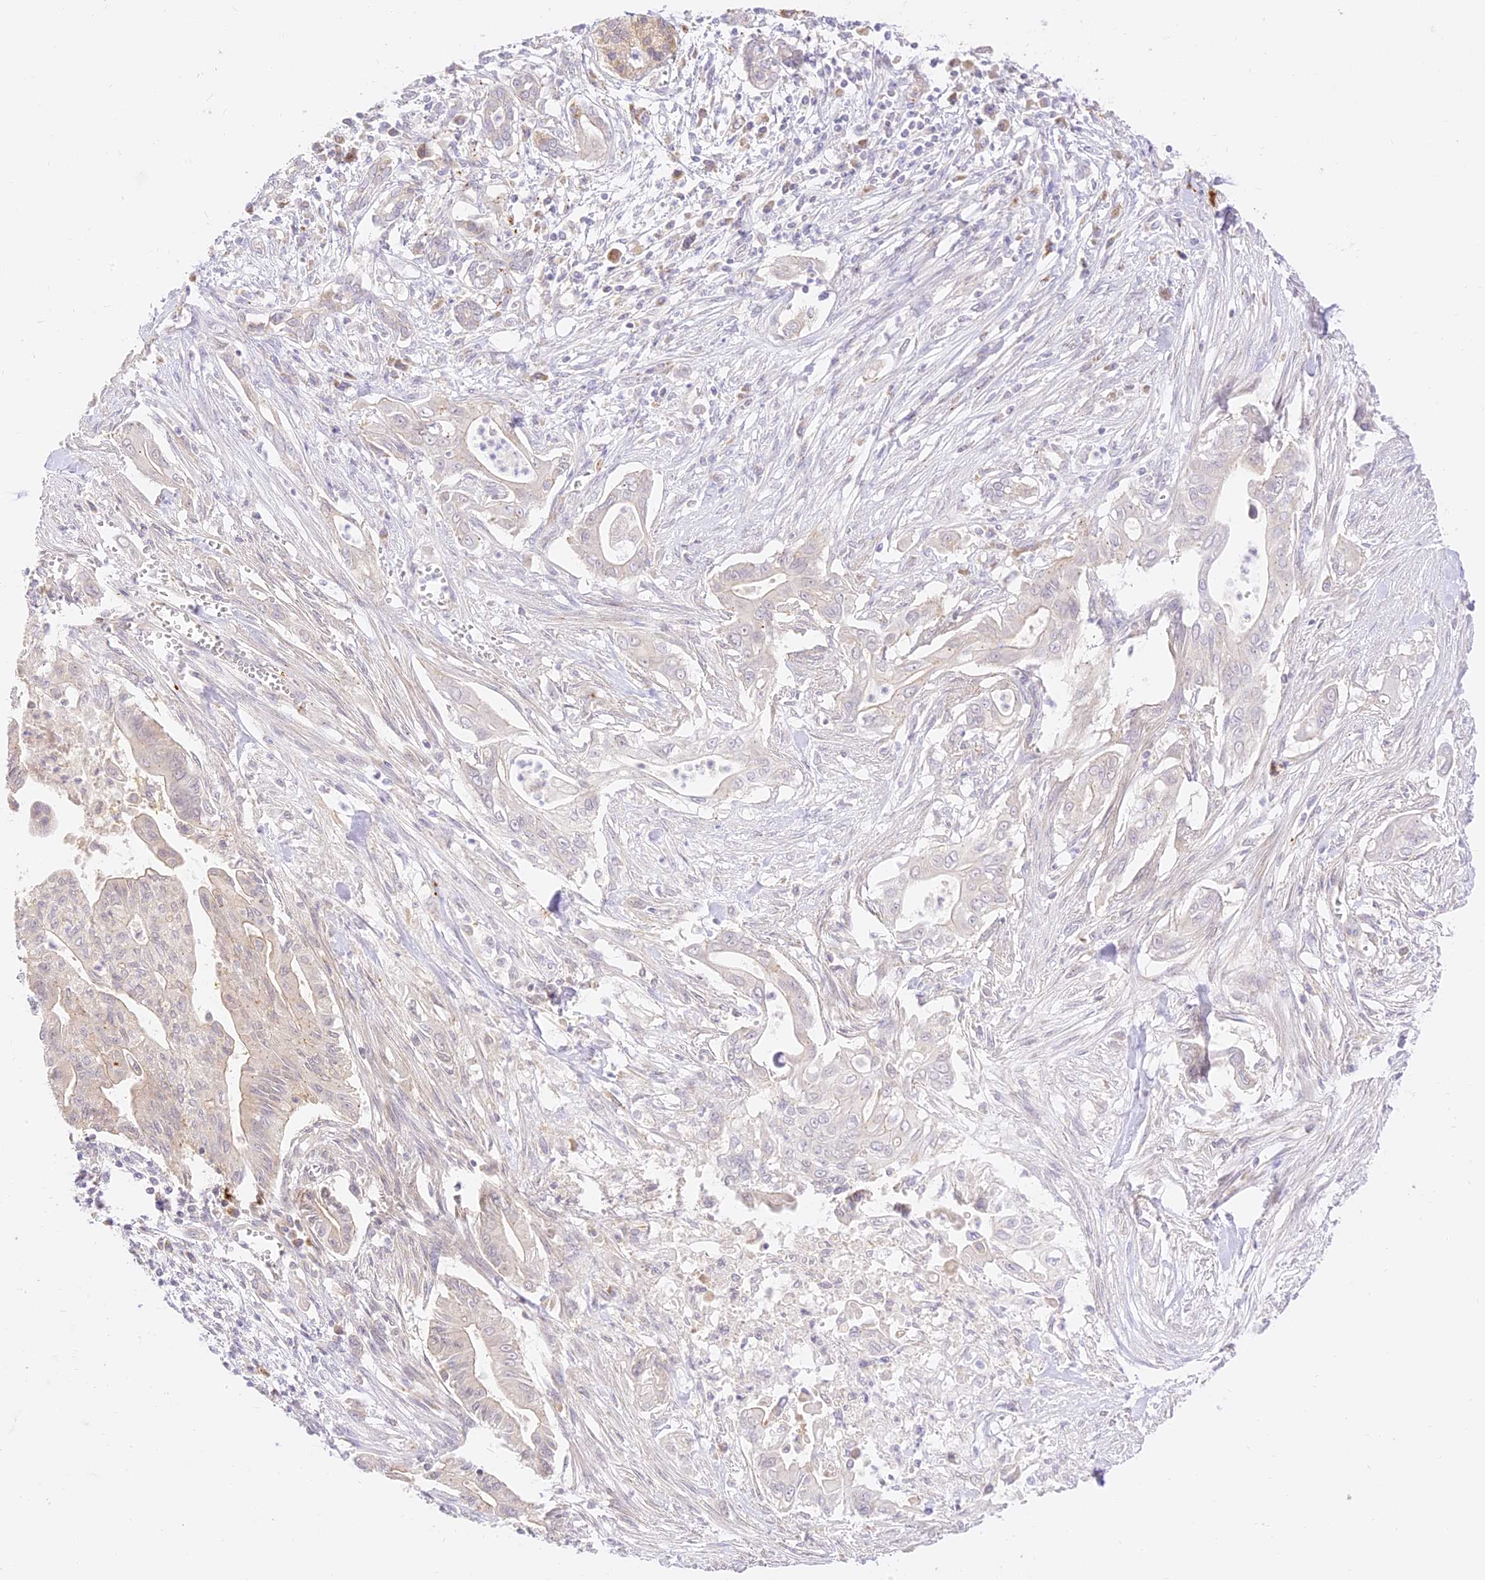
{"staining": {"intensity": "negative", "quantity": "none", "location": "none"}, "tissue": "pancreatic cancer", "cell_type": "Tumor cells", "image_type": "cancer", "snomed": [{"axis": "morphology", "description": "Adenocarcinoma, NOS"}, {"axis": "topography", "description": "Pancreas"}], "caption": "Immunohistochemistry (IHC) photomicrograph of human pancreatic cancer (adenocarcinoma) stained for a protein (brown), which reveals no staining in tumor cells.", "gene": "LRRC15", "patient": {"sex": "male", "age": 58}}